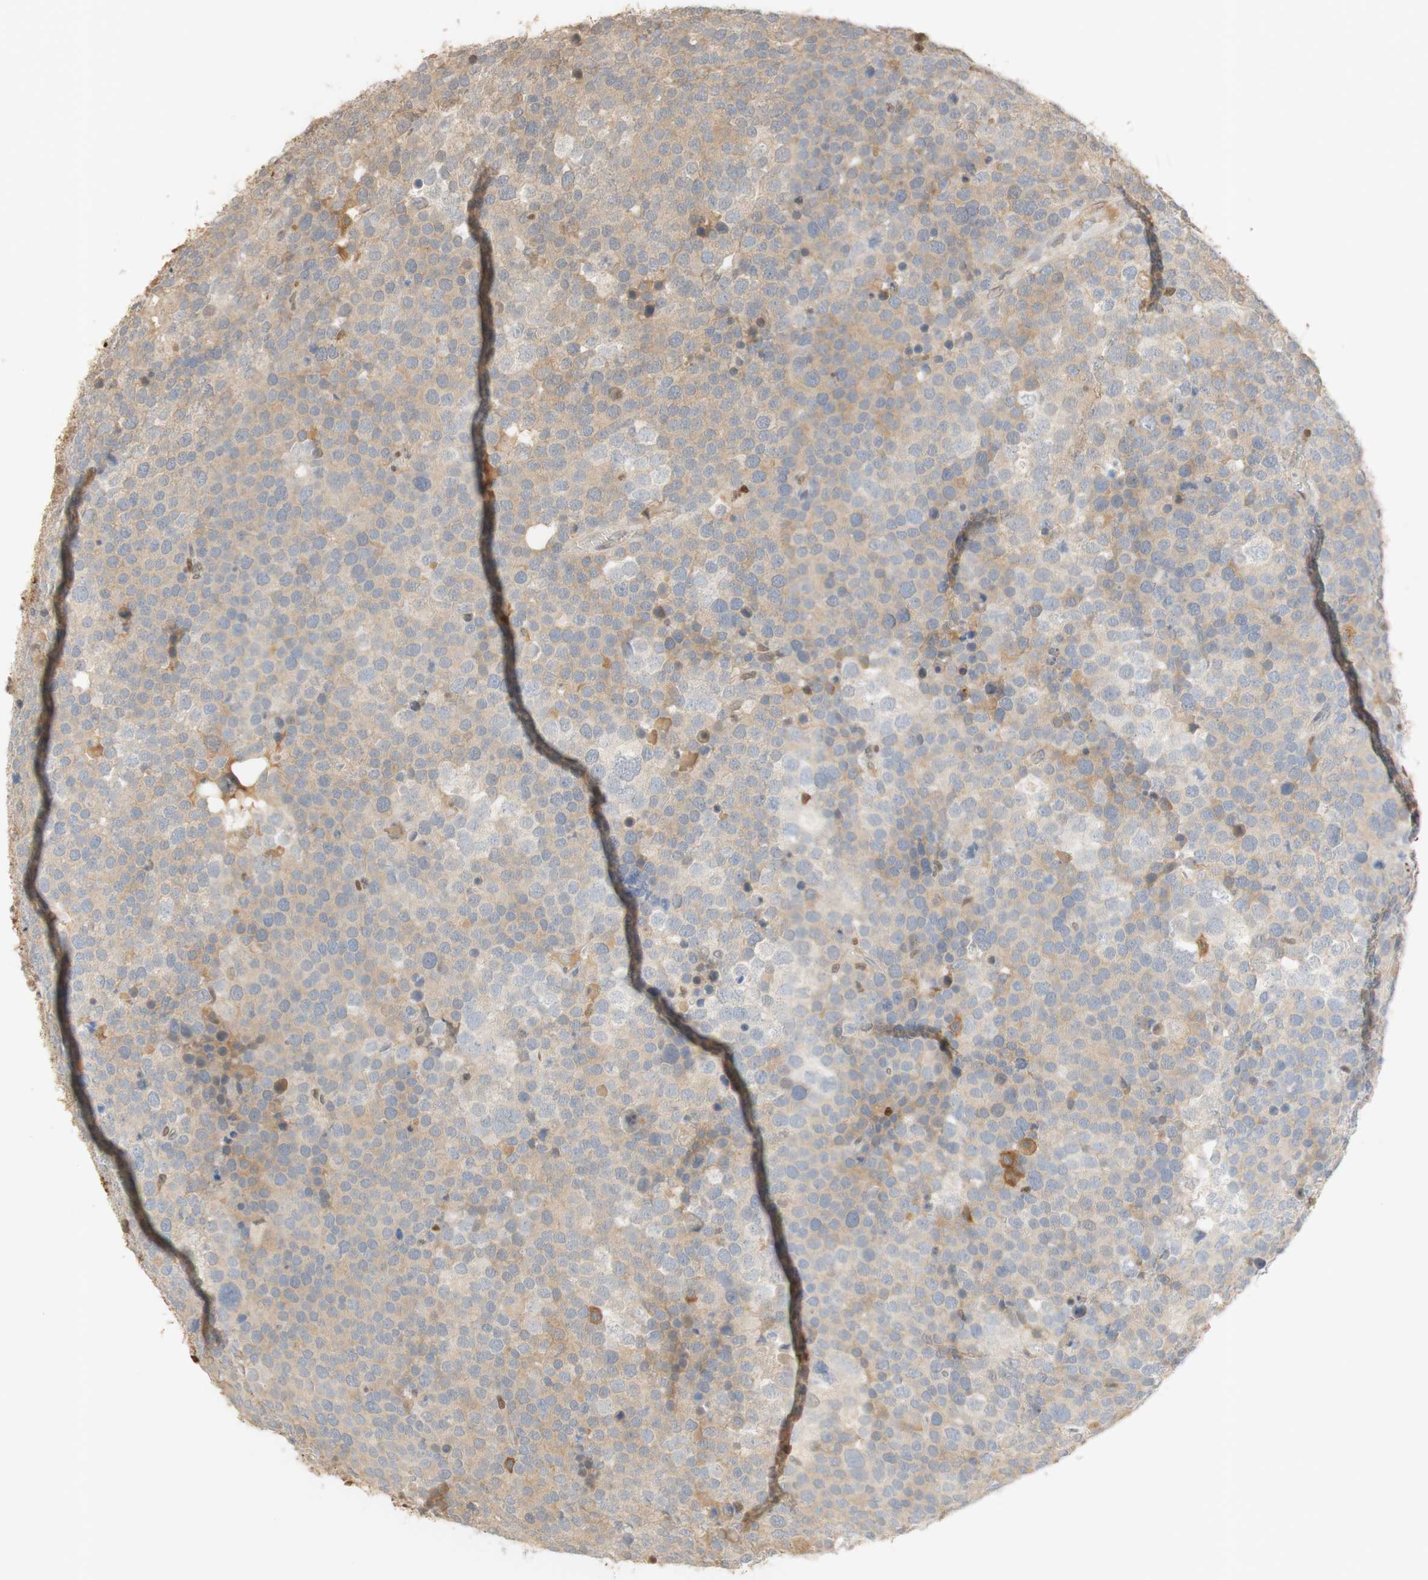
{"staining": {"intensity": "weak", "quantity": ">75%", "location": "cytoplasmic/membranous"}, "tissue": "testis cancer", "cell_type": "Tumor cells", "image_type": "cancer", "snomed": [{"axis": "morphology", "description": "Seminoma, NOS"}, {"axis": "topography", "description": "Testis"}], "caption": "About >75% of tumor cells in testis cancer show weak cytoplasmic/membranous protein positivity as visualized by brown immunohistochemical staining.", "gene": "NAP1L4", "patient": {"sex": "male", "age": 71}}